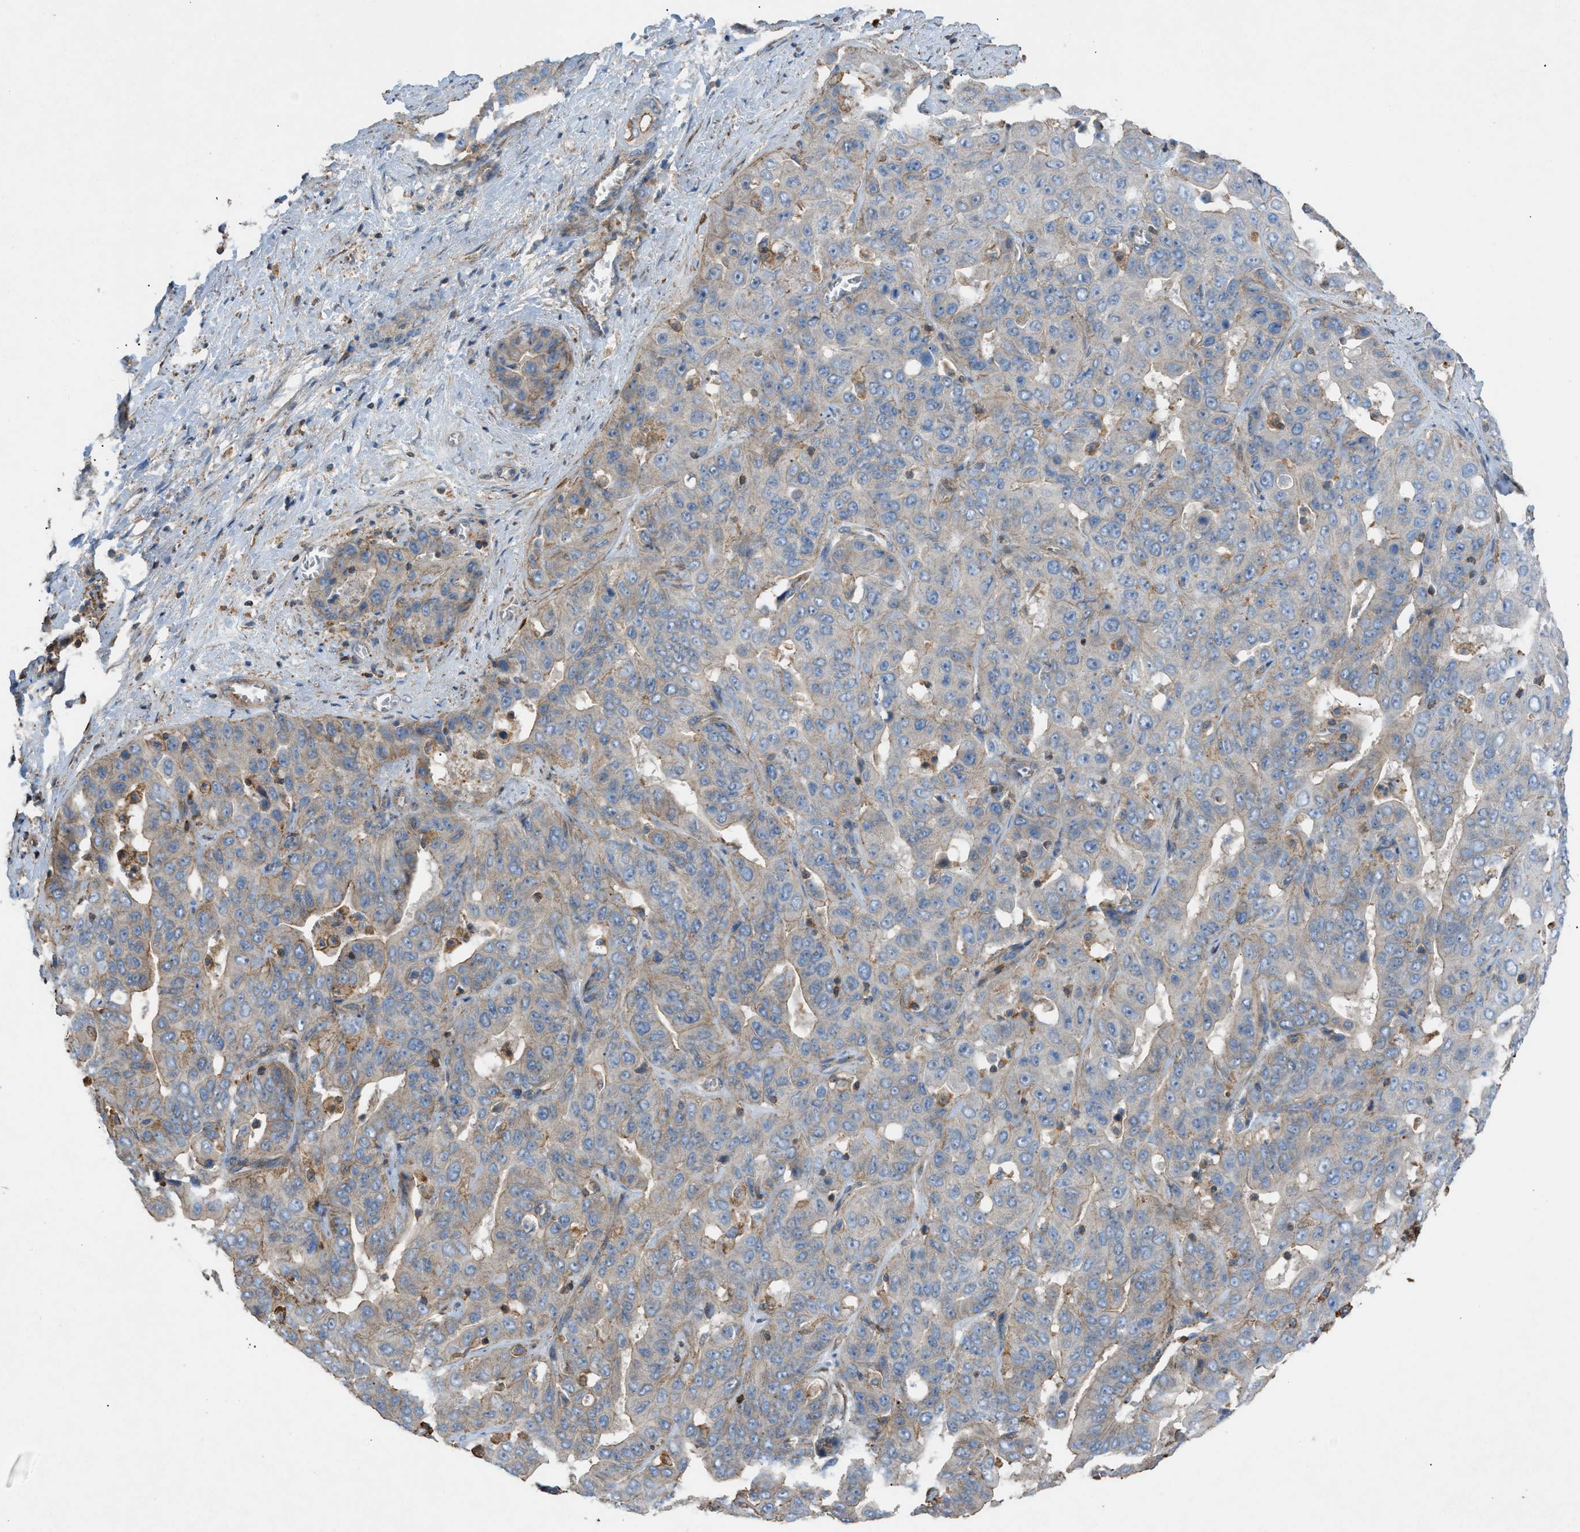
{"staining": {"intensity": "weak", "quantity": "25%-75%", "location": "cytoplasmic/membranous"}, "tissue": "liver cancer", "cell_type": "Tumor cells", "image_type": "cancer", "snomed": [{"axis": "morphology", "description": "Cholangiocarcinoma"}, {"axis": "topography", "description": "Liver"}], "caption": "Cholangiocarcinoma (liver) stained for a protein demonstrates weak cytoplasmic/membranous positivity in tumor cells. (DAB (3,3'-diaminobenzidine) = brown stain, brightfield microscopy at high magnification).", "gene": "NCK2", "patient": {"sex": "female", "age": 52}}